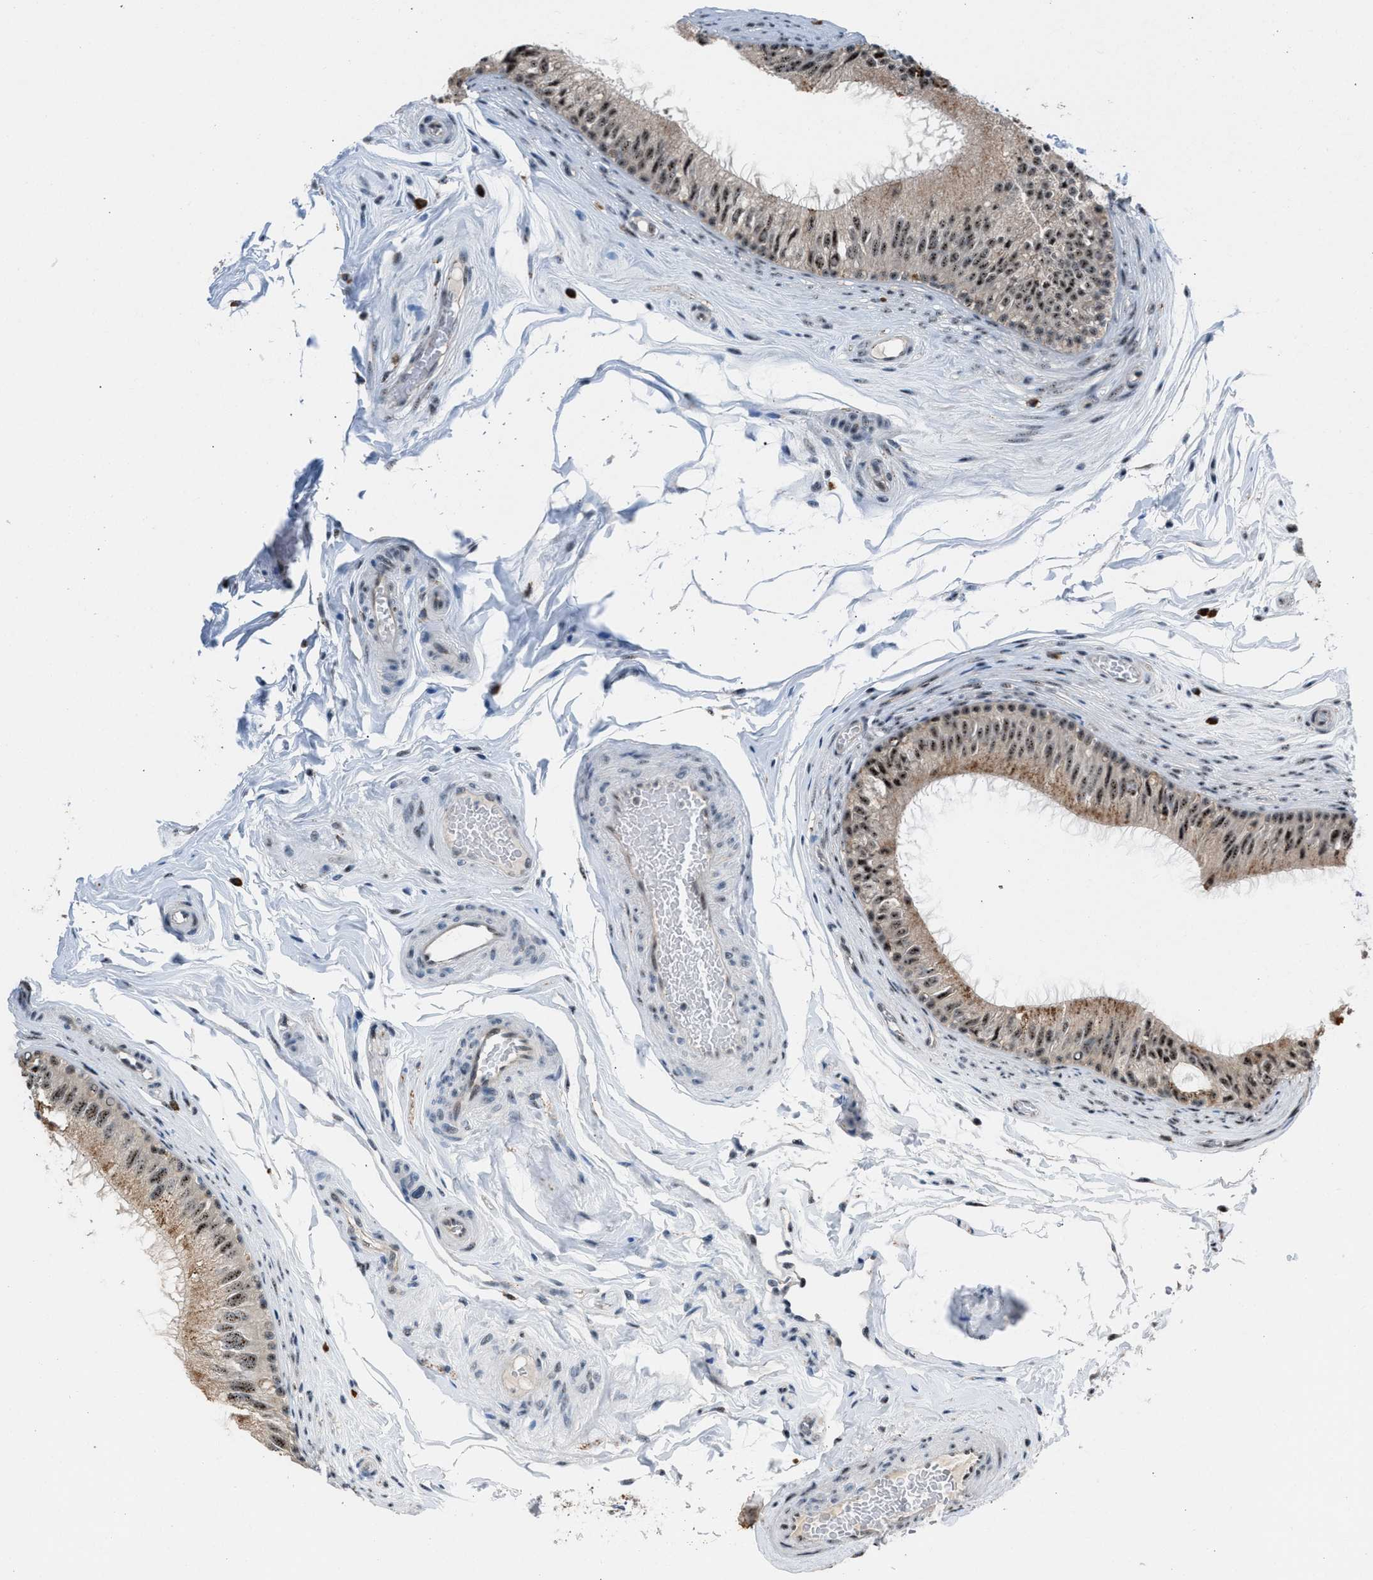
{"staining": {"intensity": "moderate", "quantity": ">75%", "location": "nuclear"}, "tissue": "epididymis", "cell_type": "Glandular cells", "image_type": "normal", "snomed": [{"axis": "morphology", "description": "Normal tissue, NOS"}, {"axis": "topography", "description": "Testis"}, {"axis": "topography", "description": "Epididymis"}], "caption": "A medium amount of moderate nuclear expression is identified in about >75% of glandular cells in unremarkable epididymis.", "gene": "CENPP", "patient": {"sex": "male", "age": 36}}